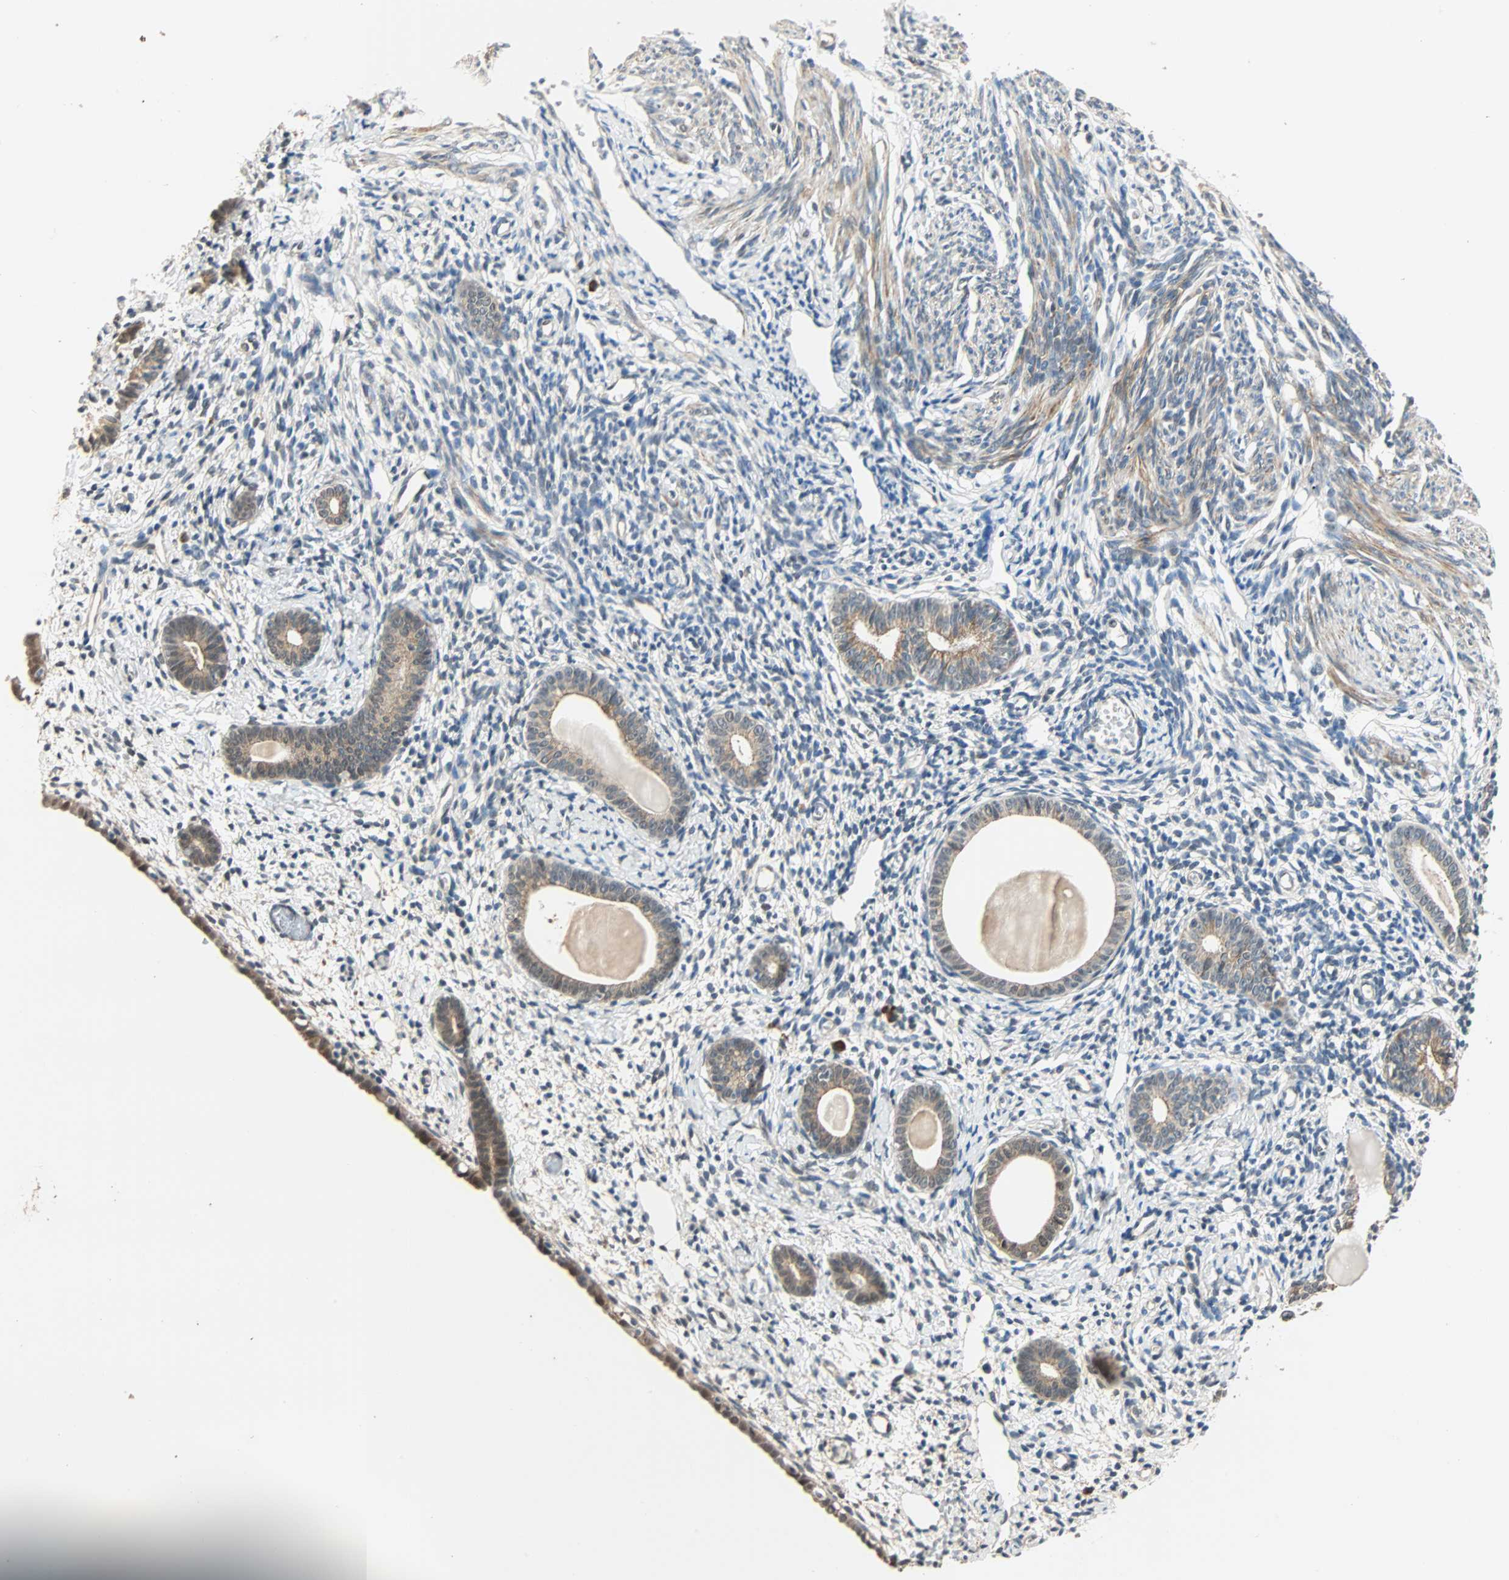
{"staining": {"intensity": "negative", "quantity": "none", "location": "none"}, "tissue": "endometrium", "cell_type": "Cells in endometrial stroma", "image_type": "normal", "snomed": [{"axis": "morphology", "description": "Normal tissue, NOS"}, {"axis": "topography", "description": "Endometrium"}], "caption": "A high-resolution micrograph shows IHC staining of unremarkable endometrium, which exhibits no significant expression in cells in endometrial stroma.", "gene": "QSER1", "patient": {"sex": "female", "age": 71}}